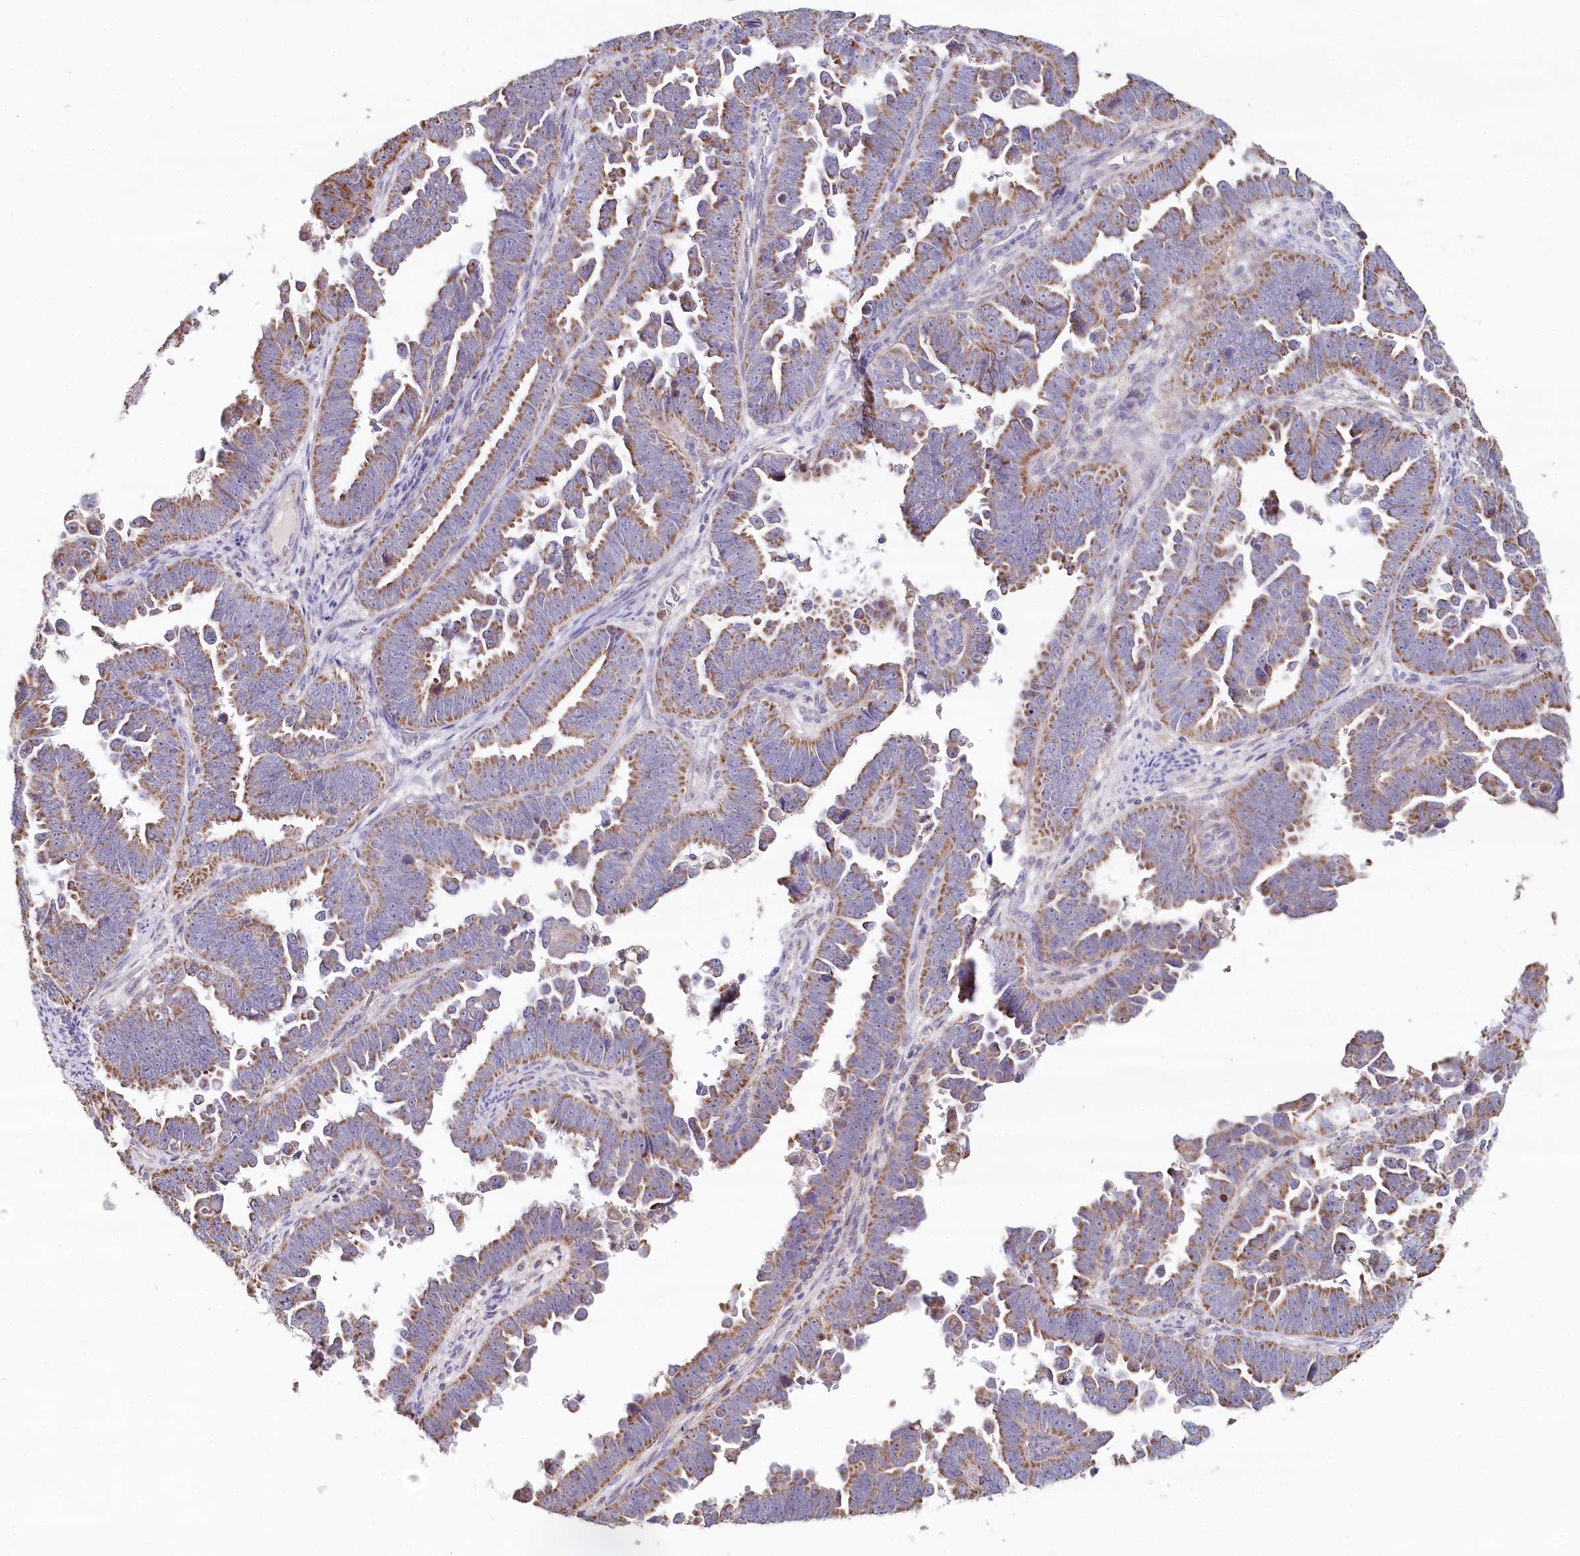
{"staining": {"intensity": "moderate", "quantity": ">75%", "location": "cytoplasmic/membranous"}, "tissue": "endometrial cancer", "cell_type": "Tumor cells", "image_type": "cancer", "snomed": [{"axis": "morphology", "description": "Adenocarcinoma, NOS"}, {"axis": "topography", "description": "Endometrium"}], "caption": "Immunohistochemistry (IHC) image of endometrial cancer (adenocarcinoma) stained for a protein (brown), which reveals medium levels of moderate cytoplasmic/membranous expression in about >75% of tumor cells.", "gene": "MMP25", "patient": {"sex": "female", "age": 75}}